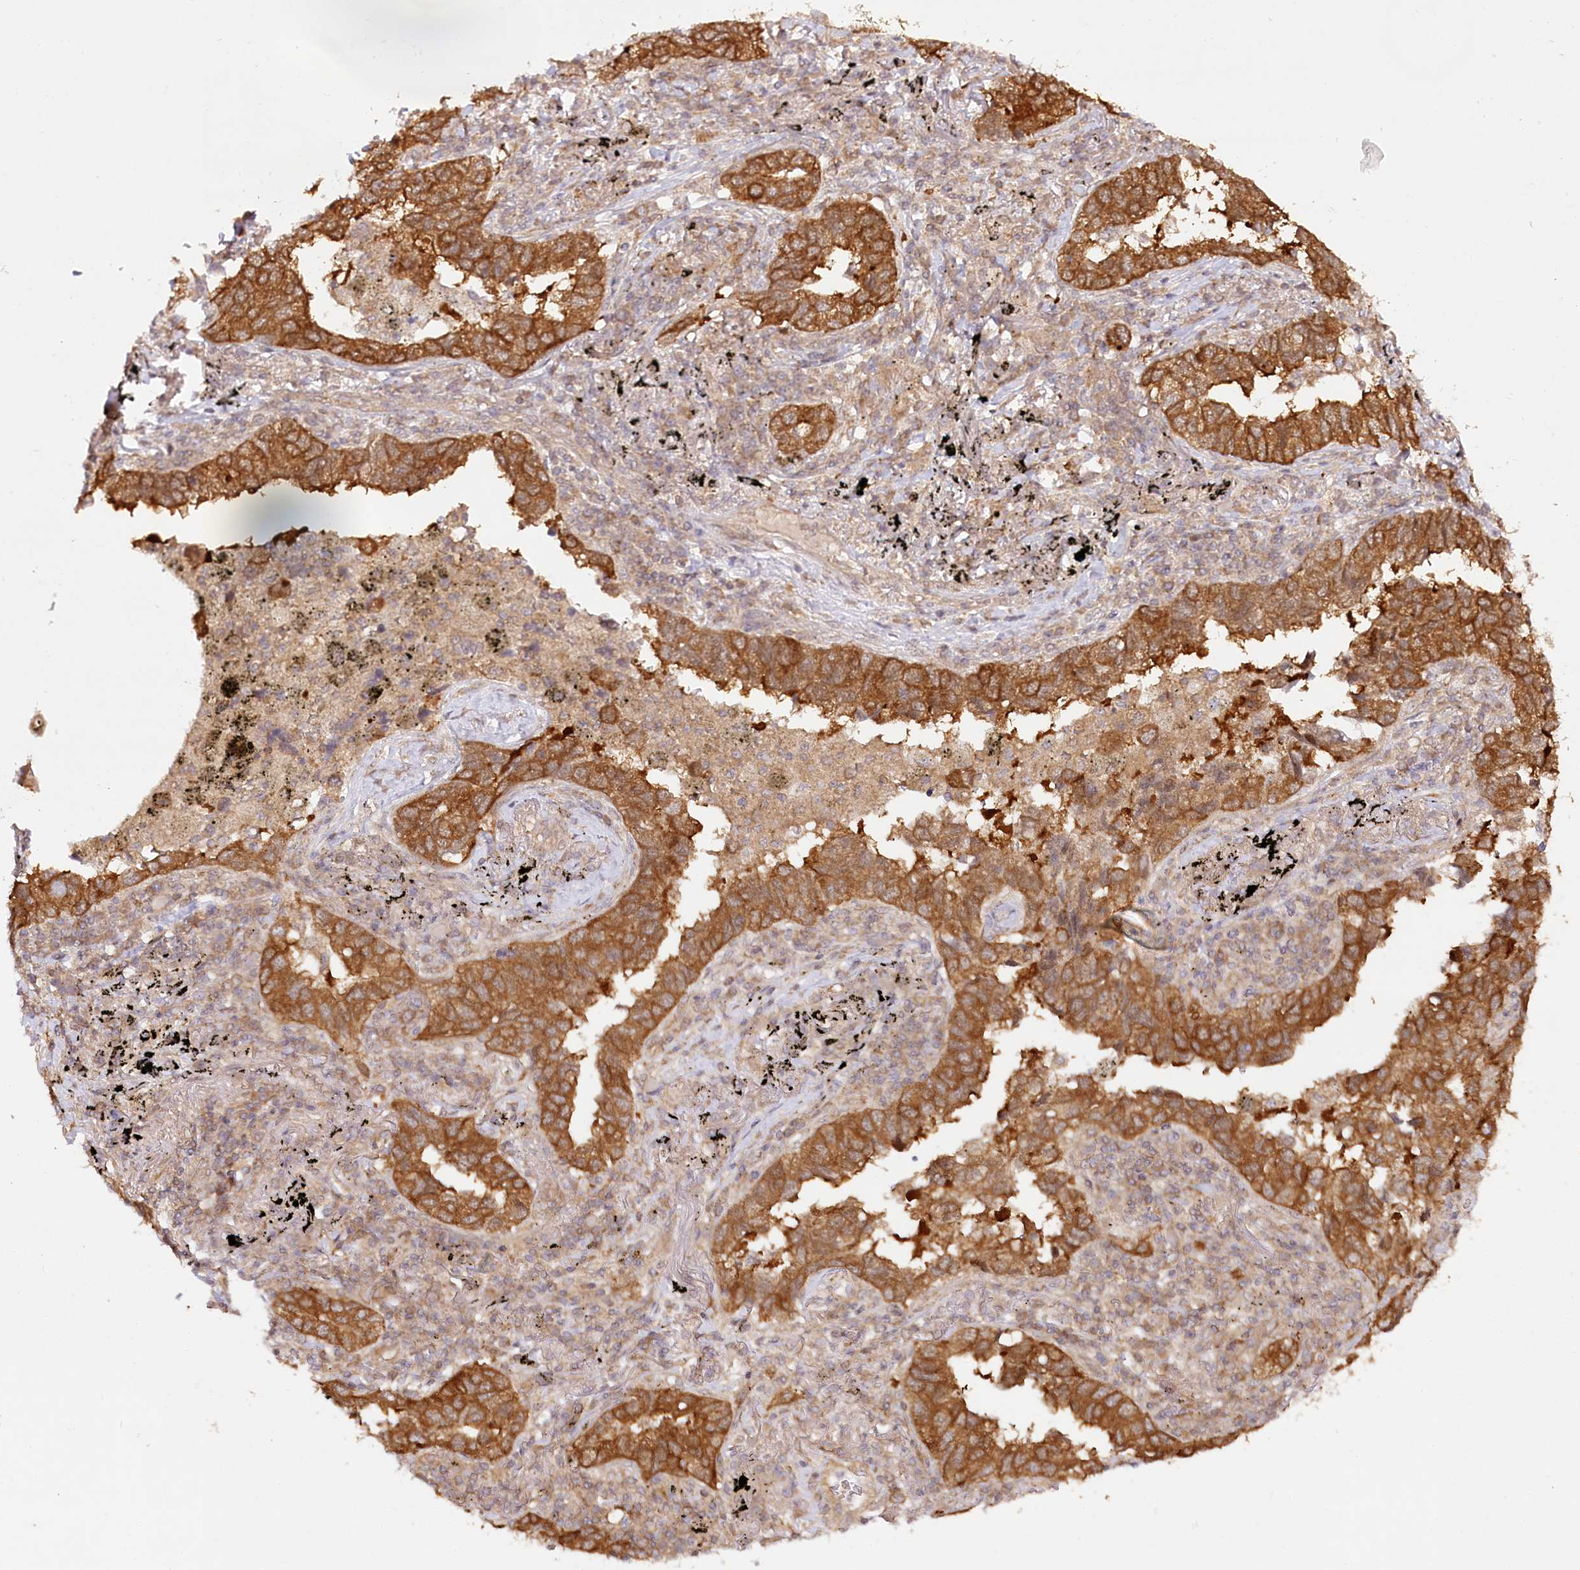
{"staining": {"intensity": "moderate", "quantity": ">75%", "location": "cytoplasmic/membranous"}, "tissue": "lung cancer", "cell_type": "Tumor cells", "image_type": "cancer", "snomed": [{"axis": "morphology", "description": "Adenocarcinoma, NOS"}, {"axis": "topography", "description": "Lung"}], "caption": "DAB immunohistochemical staining of human lung cancer (adenocarcinoma) demonstrates moderate cytoplasmic/membranous protein expression in approximately >75% of tumor cells.", "gene": "INPP4B", "patient": {"sex": "male", "age": 65}}